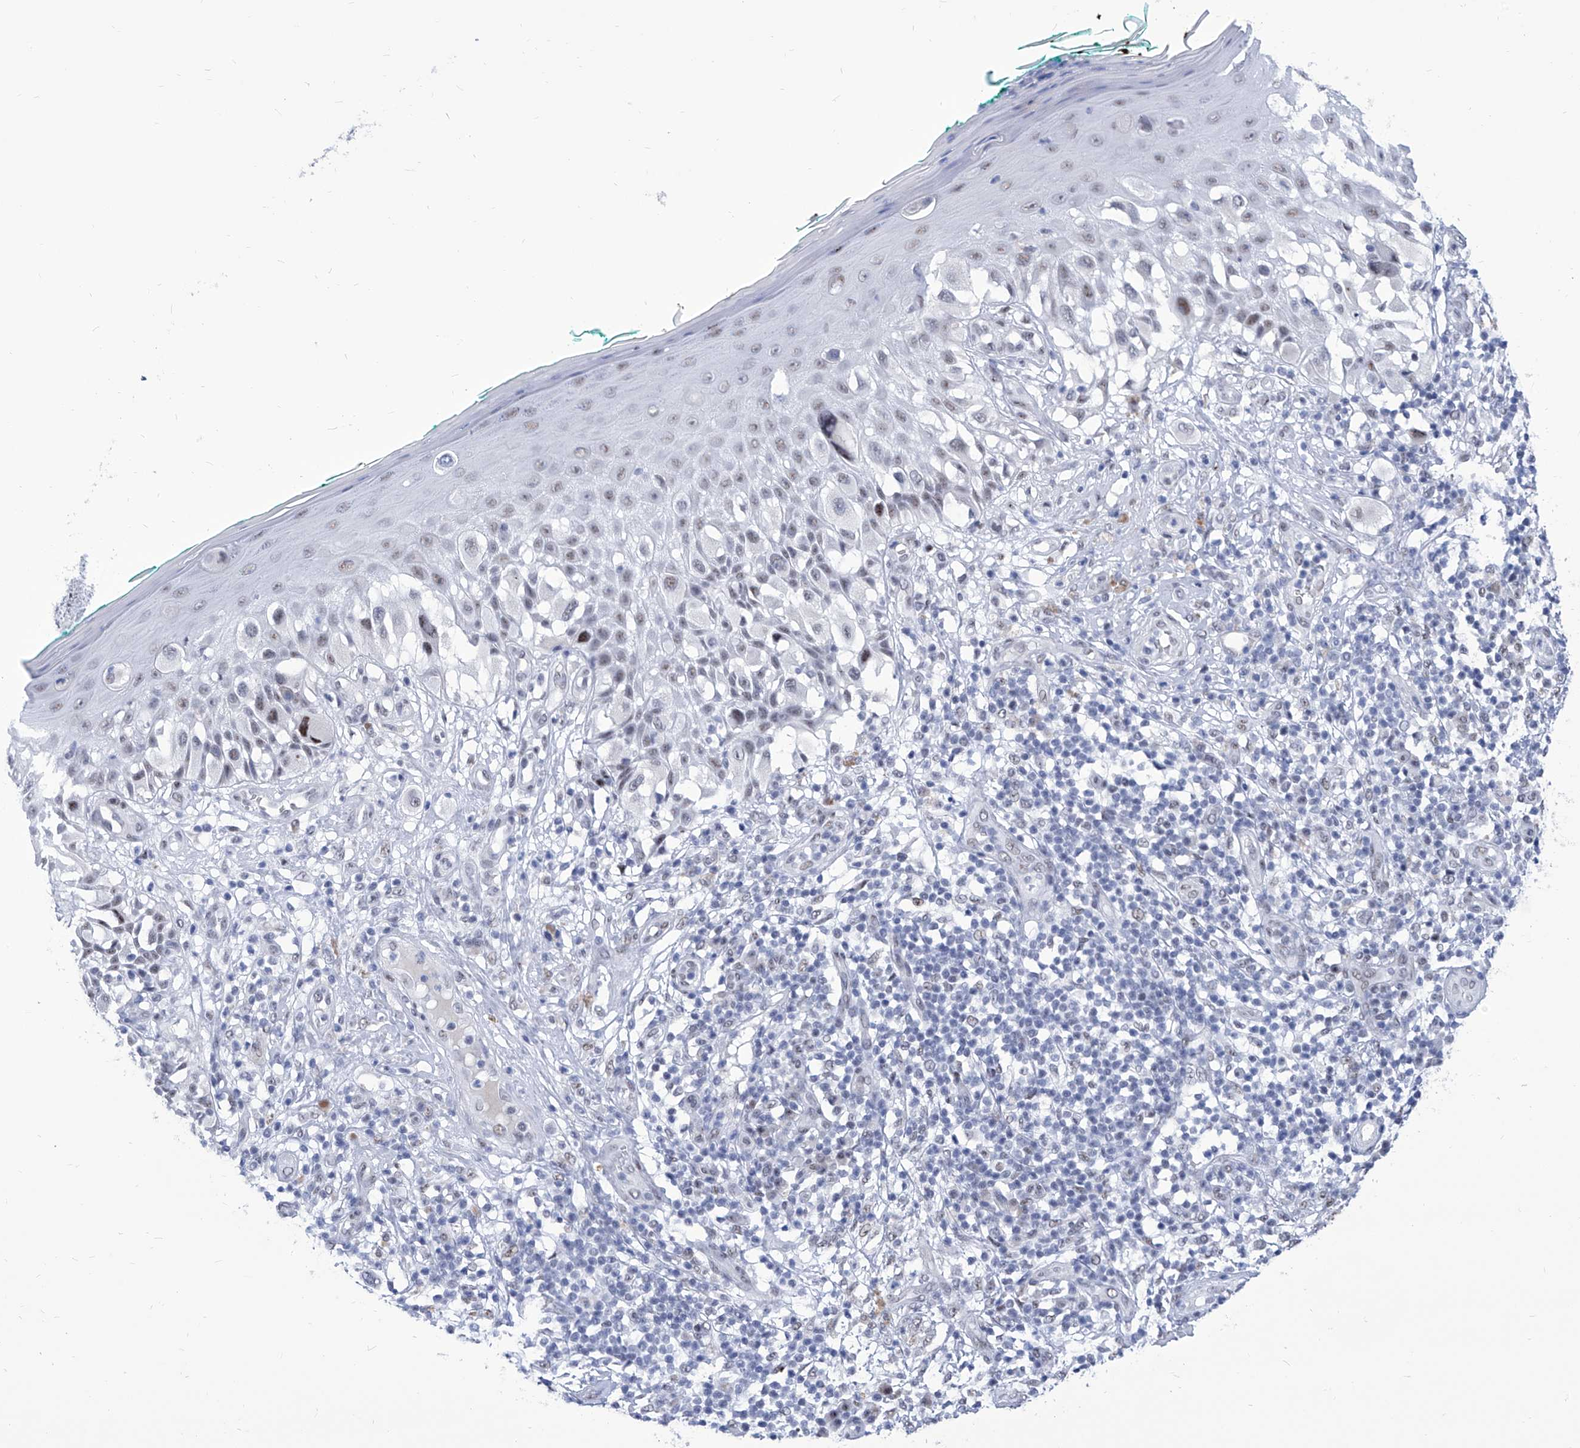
{"staining": {"intensity": "negative", "quantity": "none", "location": "none"}, "tissue": "melanoma", "cell_type": "Tumor cells", "image_type": "cancer", "snomed": [{"axis": "morphology", "description": "Malignant melanoma, NOS"}, {"axis": "topography", "description": "Skin"}], "caption": "Tumor cells are negative for brown protein staining in malignant melanoma.", "gene": "SART1", "patient": {"sex": "female", "age": 81}}